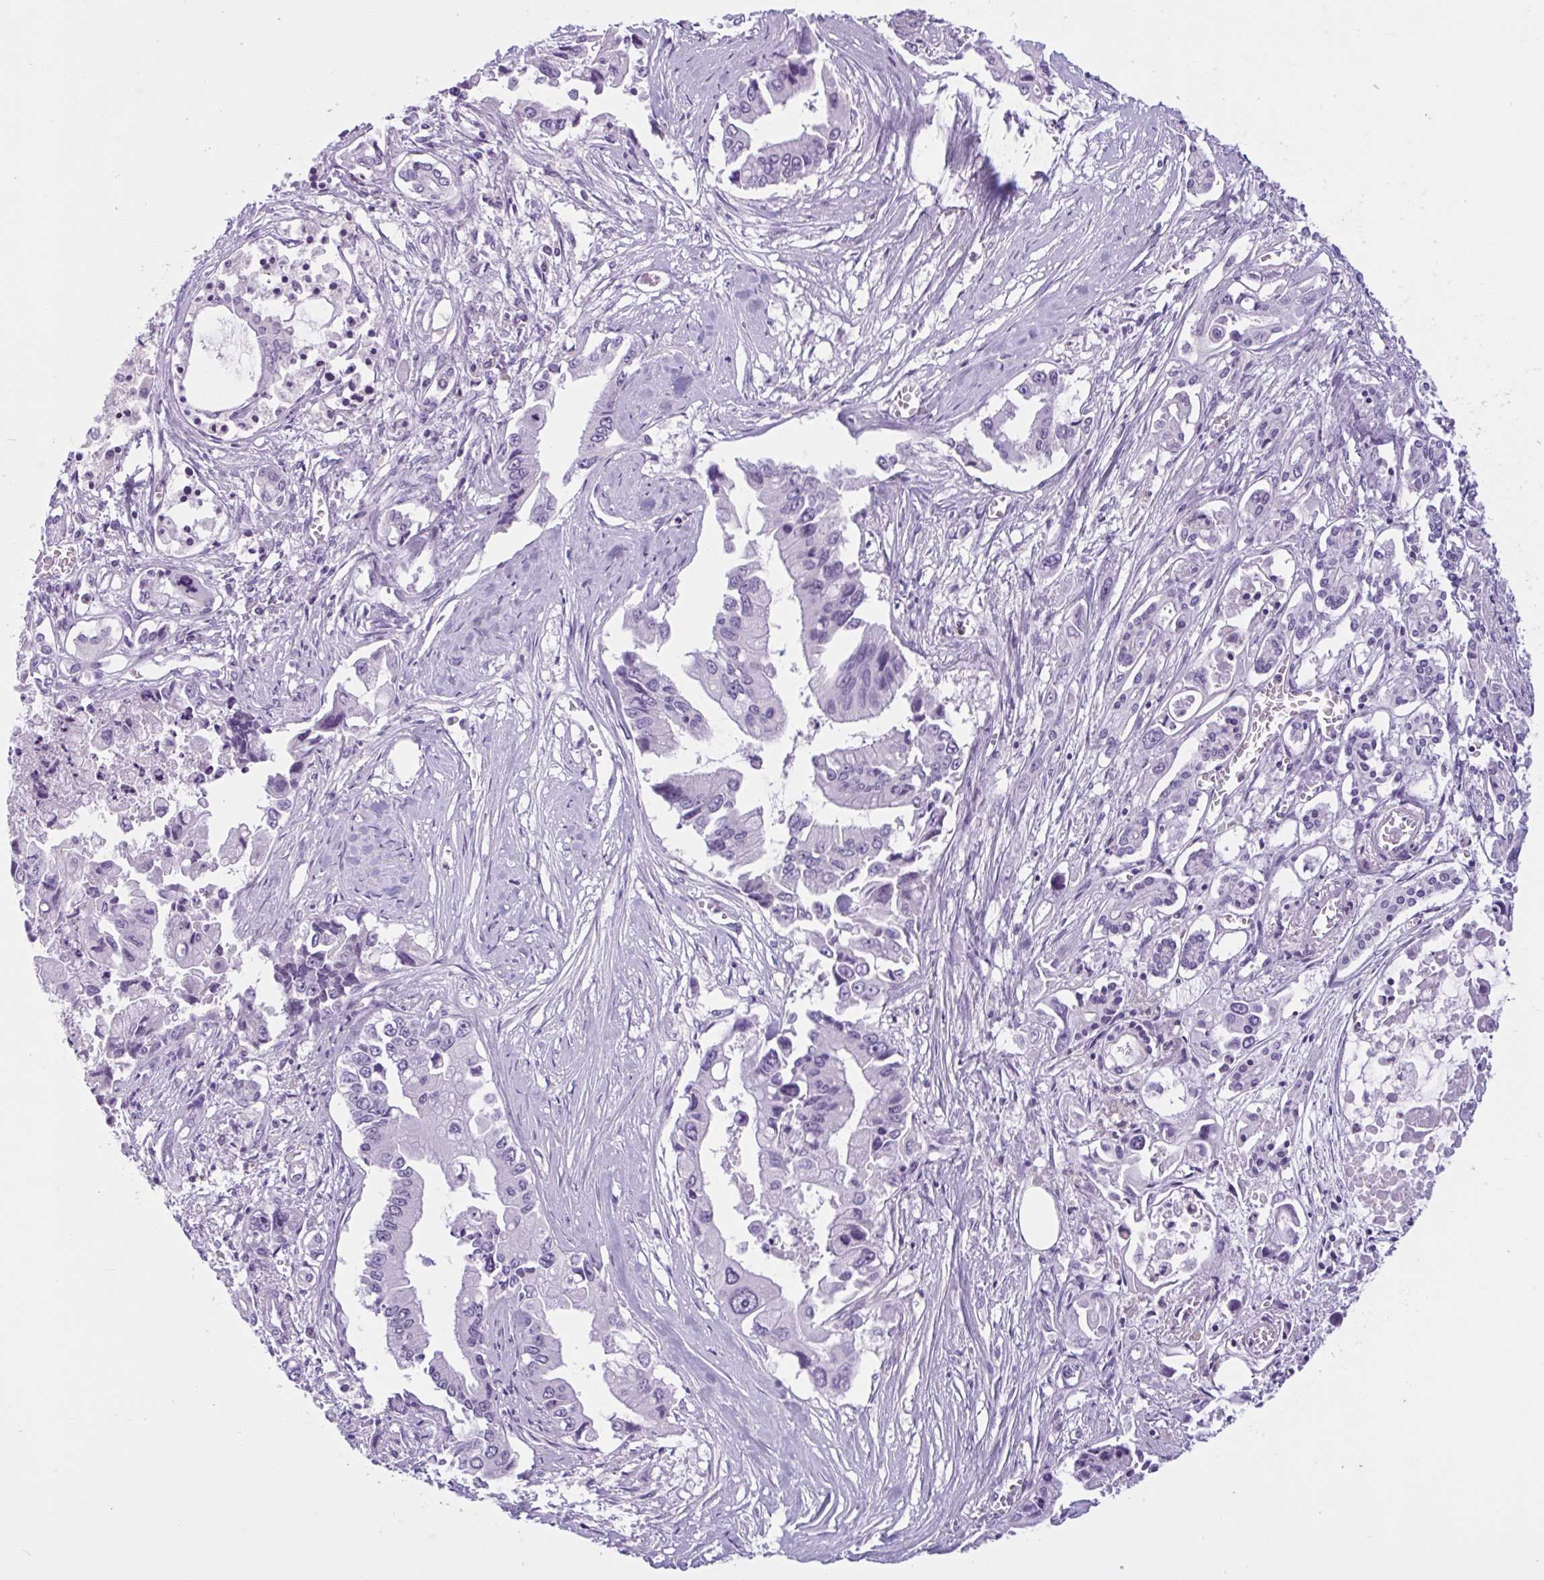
{"staining": {"intensity": "negative", "quantity": "none", "location": "none"}, "tissue": "pancreatic cancer", "cell_type": "Tumor cells", "image_type": "cancer", "snomed": [{"axis": "morphology", "description": "Adenocarcinoma, NOS"}, {"axis": "topography", "description": "Pancreas"}], "caption": "This is a micrograph of IHC staining of pancreatic adenocarcinoma, which shows no positivity in tumor cells.", "gene": "WNT9B", "patient": {"sex": "male", "age": 84}}